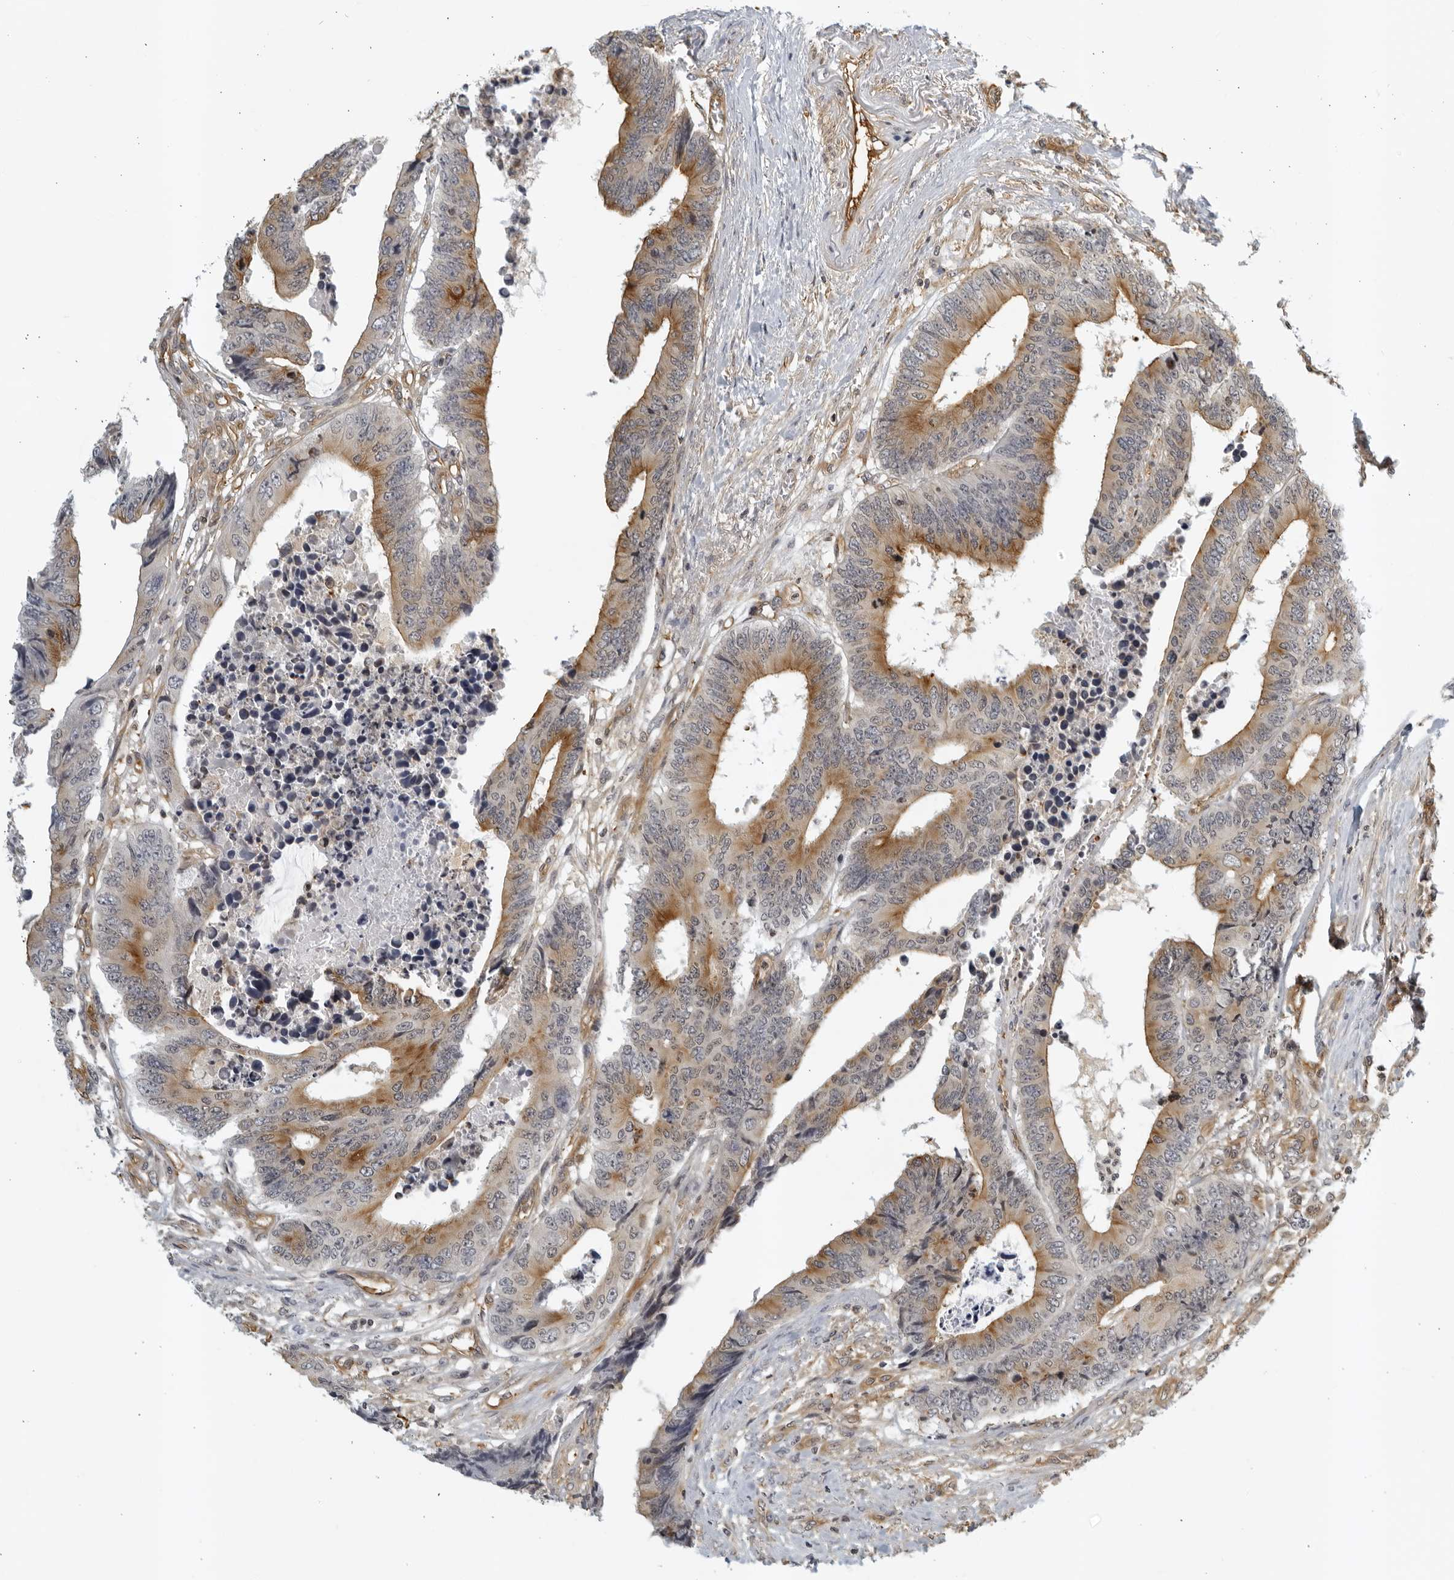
{"staining": {"intensity": "moderate", "quantity": ">75%", "location": "cytoplasmic/membranous"}, "tissue": "colorectal cancer", "cell_type": "Tumor cells", "image_type": "cancer", "snomed": [{"axis": "morphology", "description": "Adenocarcinoma, NOS"}, {"axis": "topography", "description": "Rectum"}], "caption": "Colorectal cancer tissue reveals moderate cytoplasmic/membranous staining in approximately >75% of tumor cells, visualized by immunohistochemistry. (Stains: DAB in brown, nuclei in blue, Microscopy: brightfield microscopy at high magnification).", "gene": "SERTAD4", "patient": {"sex": "male", "age": 84}}